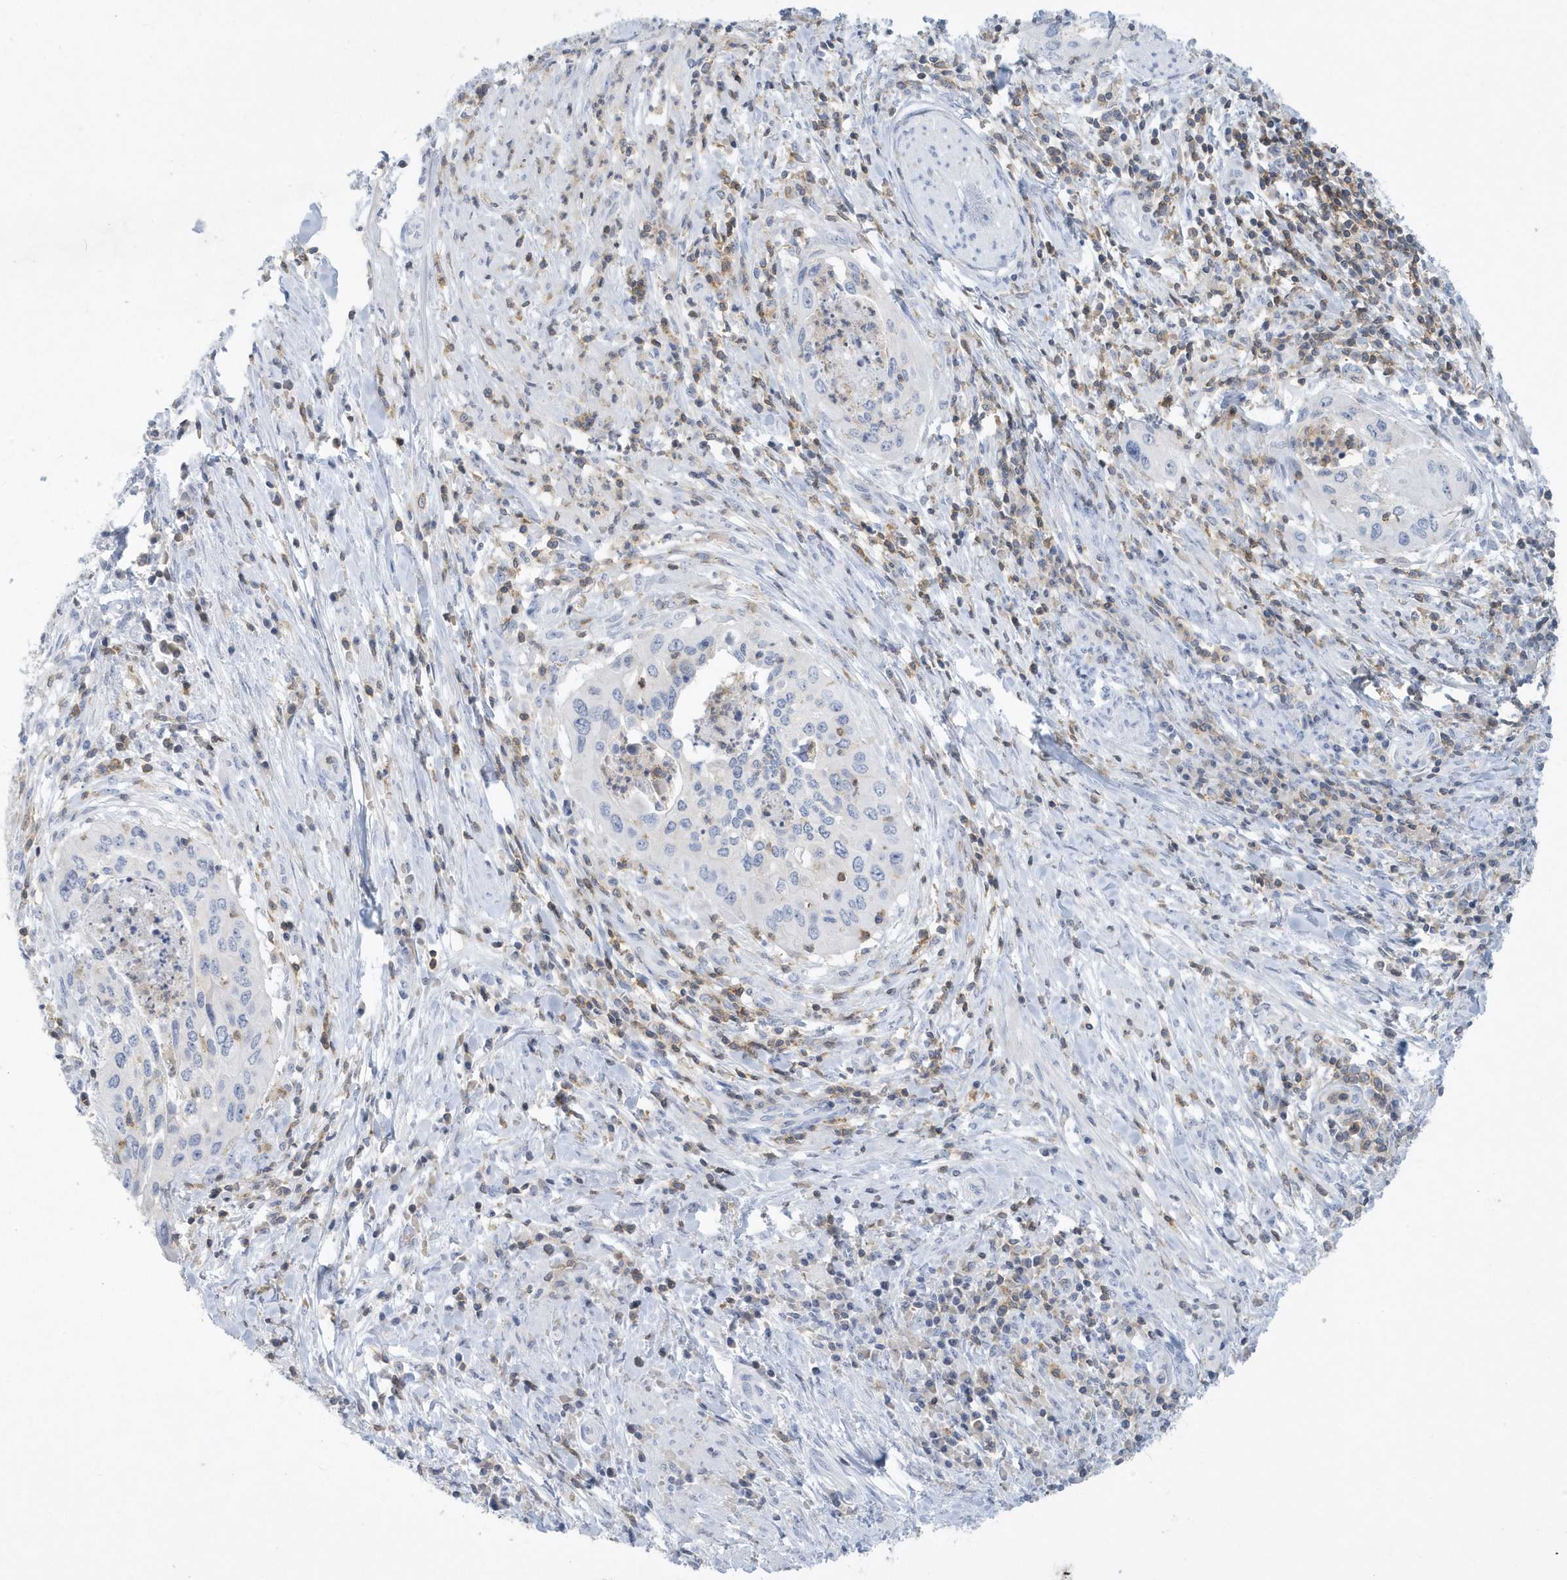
{"staining": {"intensity": "negative", "quantity": "none", "location": "none"}, "tissue": "cervical cancer", "cell_type": "Tumor cells", "image_type": "cancer", "snomed": [{"axis": "morphology", "description": "Squamous cell carcinoma, NOS"}, {"axis": "topography", "description": "Cervix"}], "caption": "DAB (3,3'-diaminobenzidine) immunohistochemical staining of squamous cell carcinoma (cervical) demonstrates no significant staining in tumor cells.", "gene": "PSD4", "patient": {"sex": "female", "age": 38}}